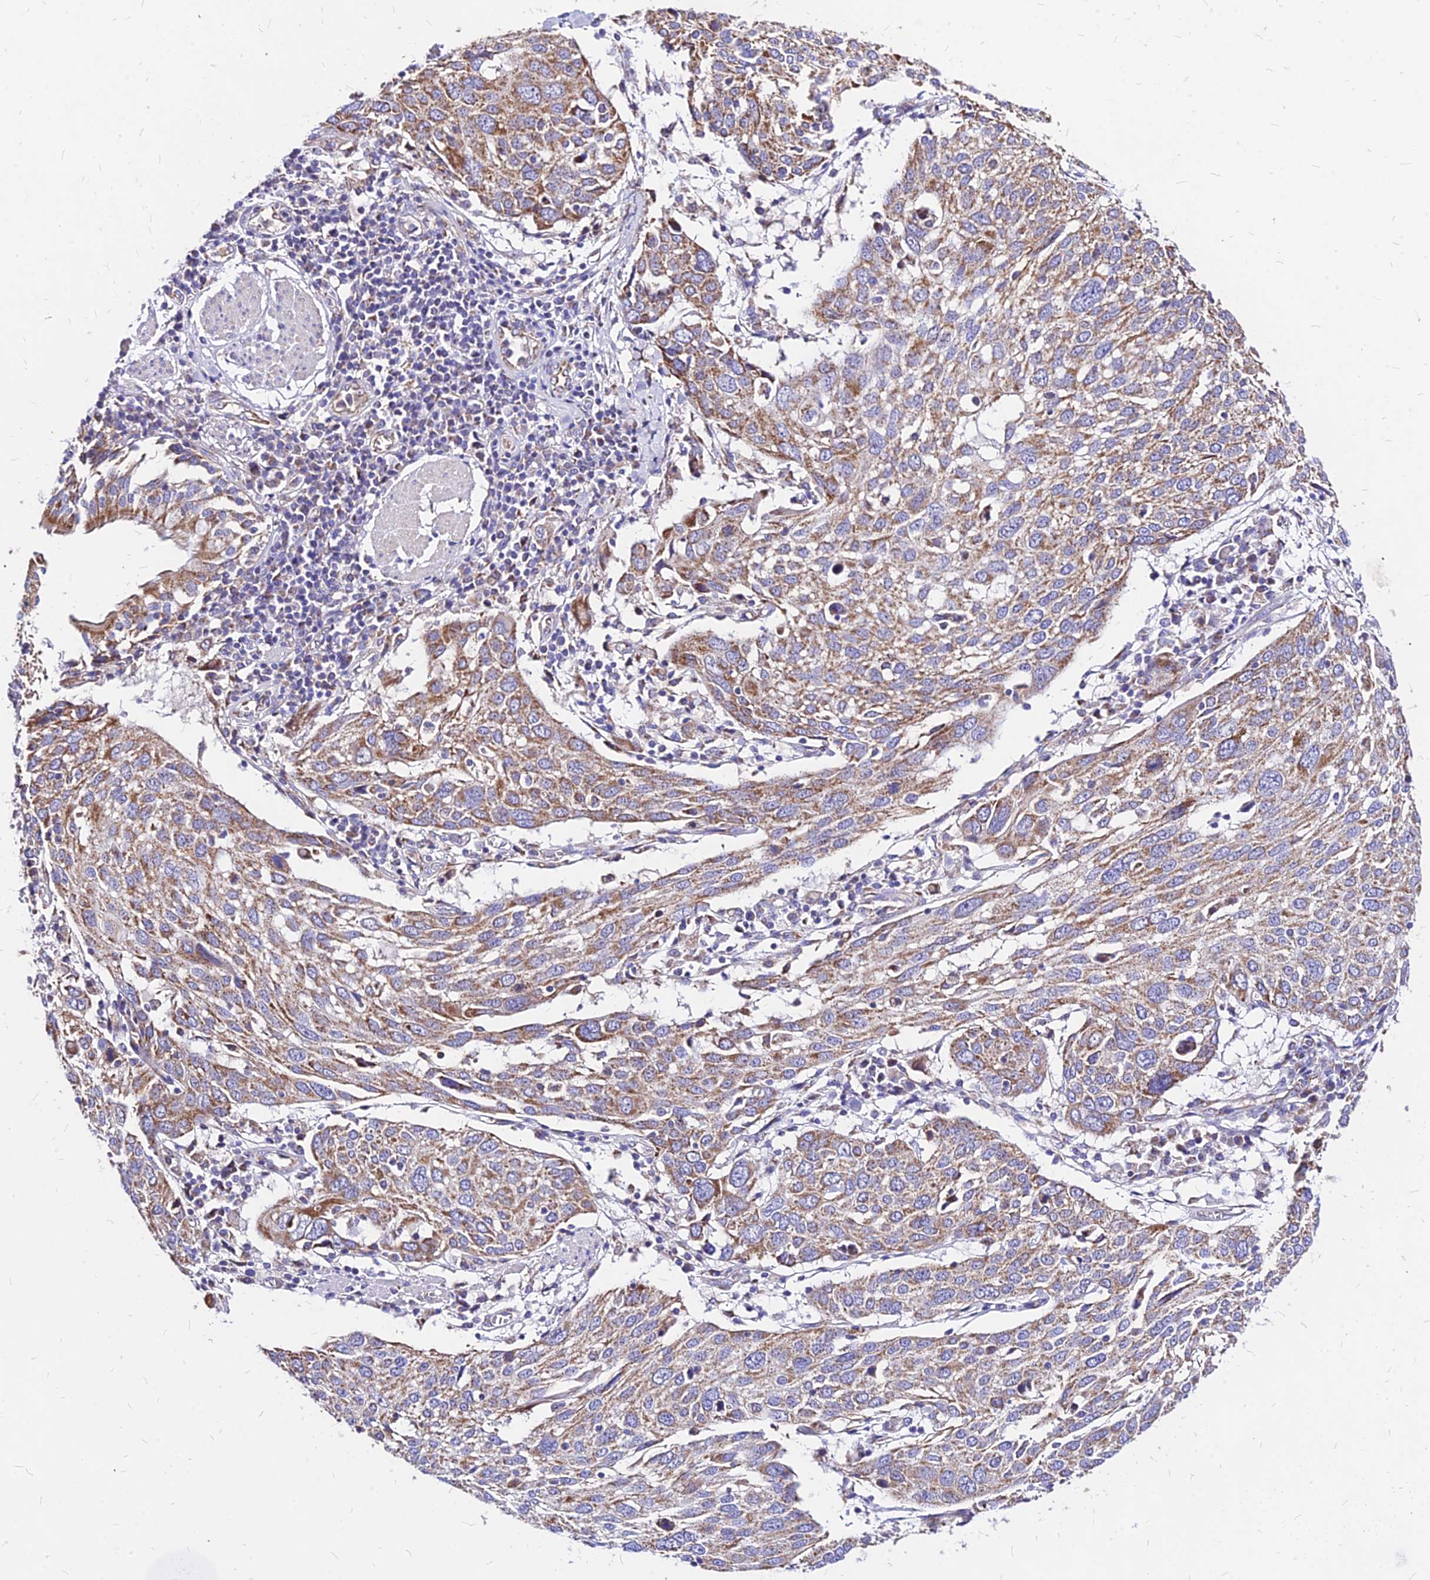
{"staining": {"intensity": "moderate", "quantity": ">75%", "location": "cytoplasmic/membranous"}, "tissue": "lung cancer", "cell_type": "Tumor cells", "image_type": "cancer", "snomed": [{"axis": "morphology", "description": "Squamous cell carcinoma, NOS"}, {"axis": "topography", "description": "Lung"}], "caption": "Lung cancer (squamous cell carcinoma) was stained to show a protein in brown. There is medium levels of moderate cytoplasmic/membranous positivity in about >75% of tumor cells.", "gene": "MRPL3", "patient": {"sex": "male", "age": 65}}